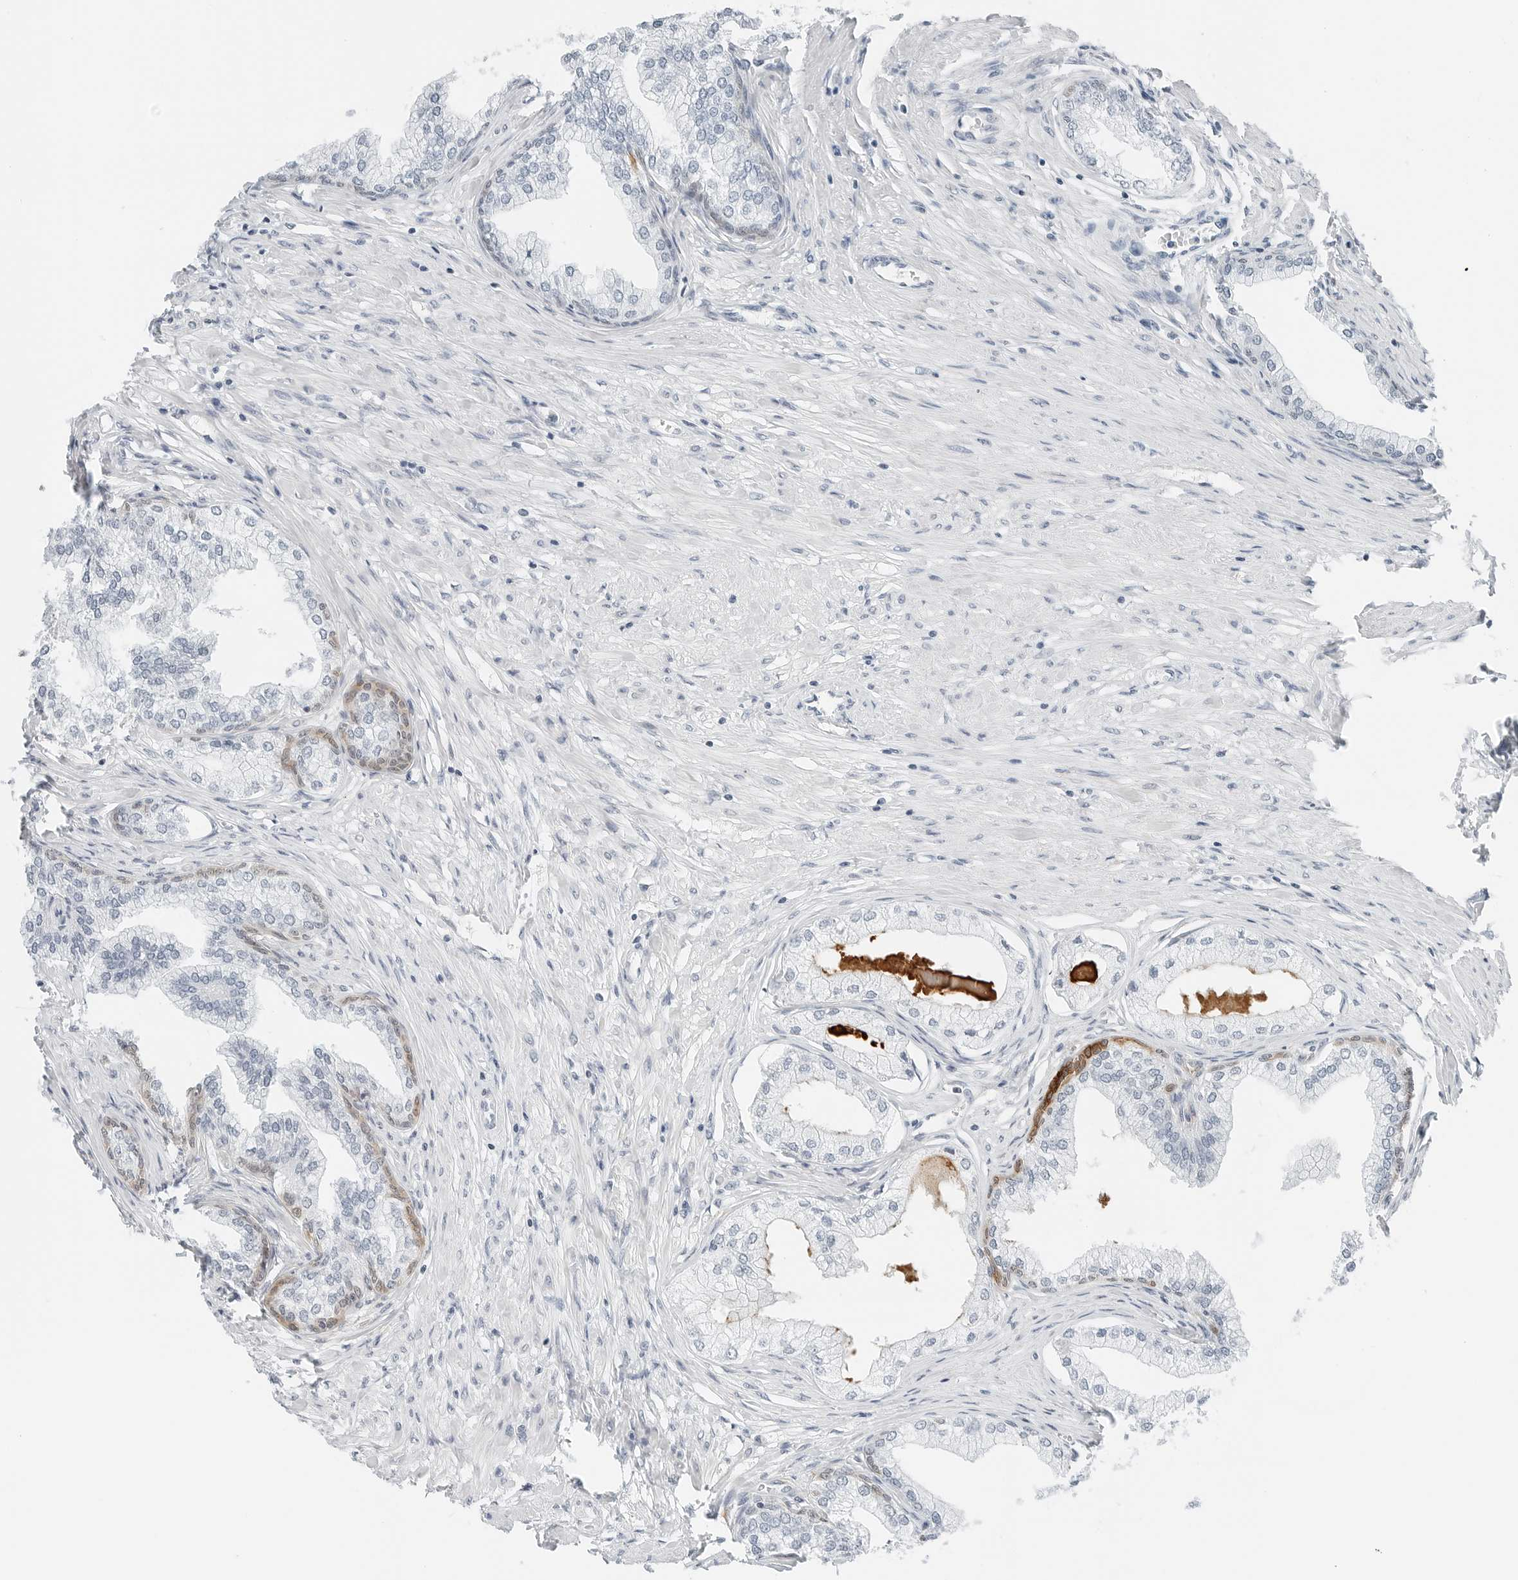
{"staining": {"intensity": "weak", "quantity": "<25%", "location": "cytoplasmic/membranous"}, "tissue": "prostate", "cell_type": "Glandular cells", "image_type": "normal", "snomed": [{"axis": "morphology", "description": "Normal tissue, NOS"}, {"axis": "morphology", "description": "Urothelial carcinoma, Low grade"}, {"axis": "topography", "description": "Urinary bladder"}, {"axis": "topography", "description": "Prostate"}], "caption": "DAB immunohistochemical staining of normal human prostate shows no significant positivity in glandular cells. (Stains: DAB immunohistochemistry with hematoxylin counter stain, Microscopy: brightfield microscopy at high magnification).", "gene": "P4HA2", "patient": {"sex": "male", "age": 60}}